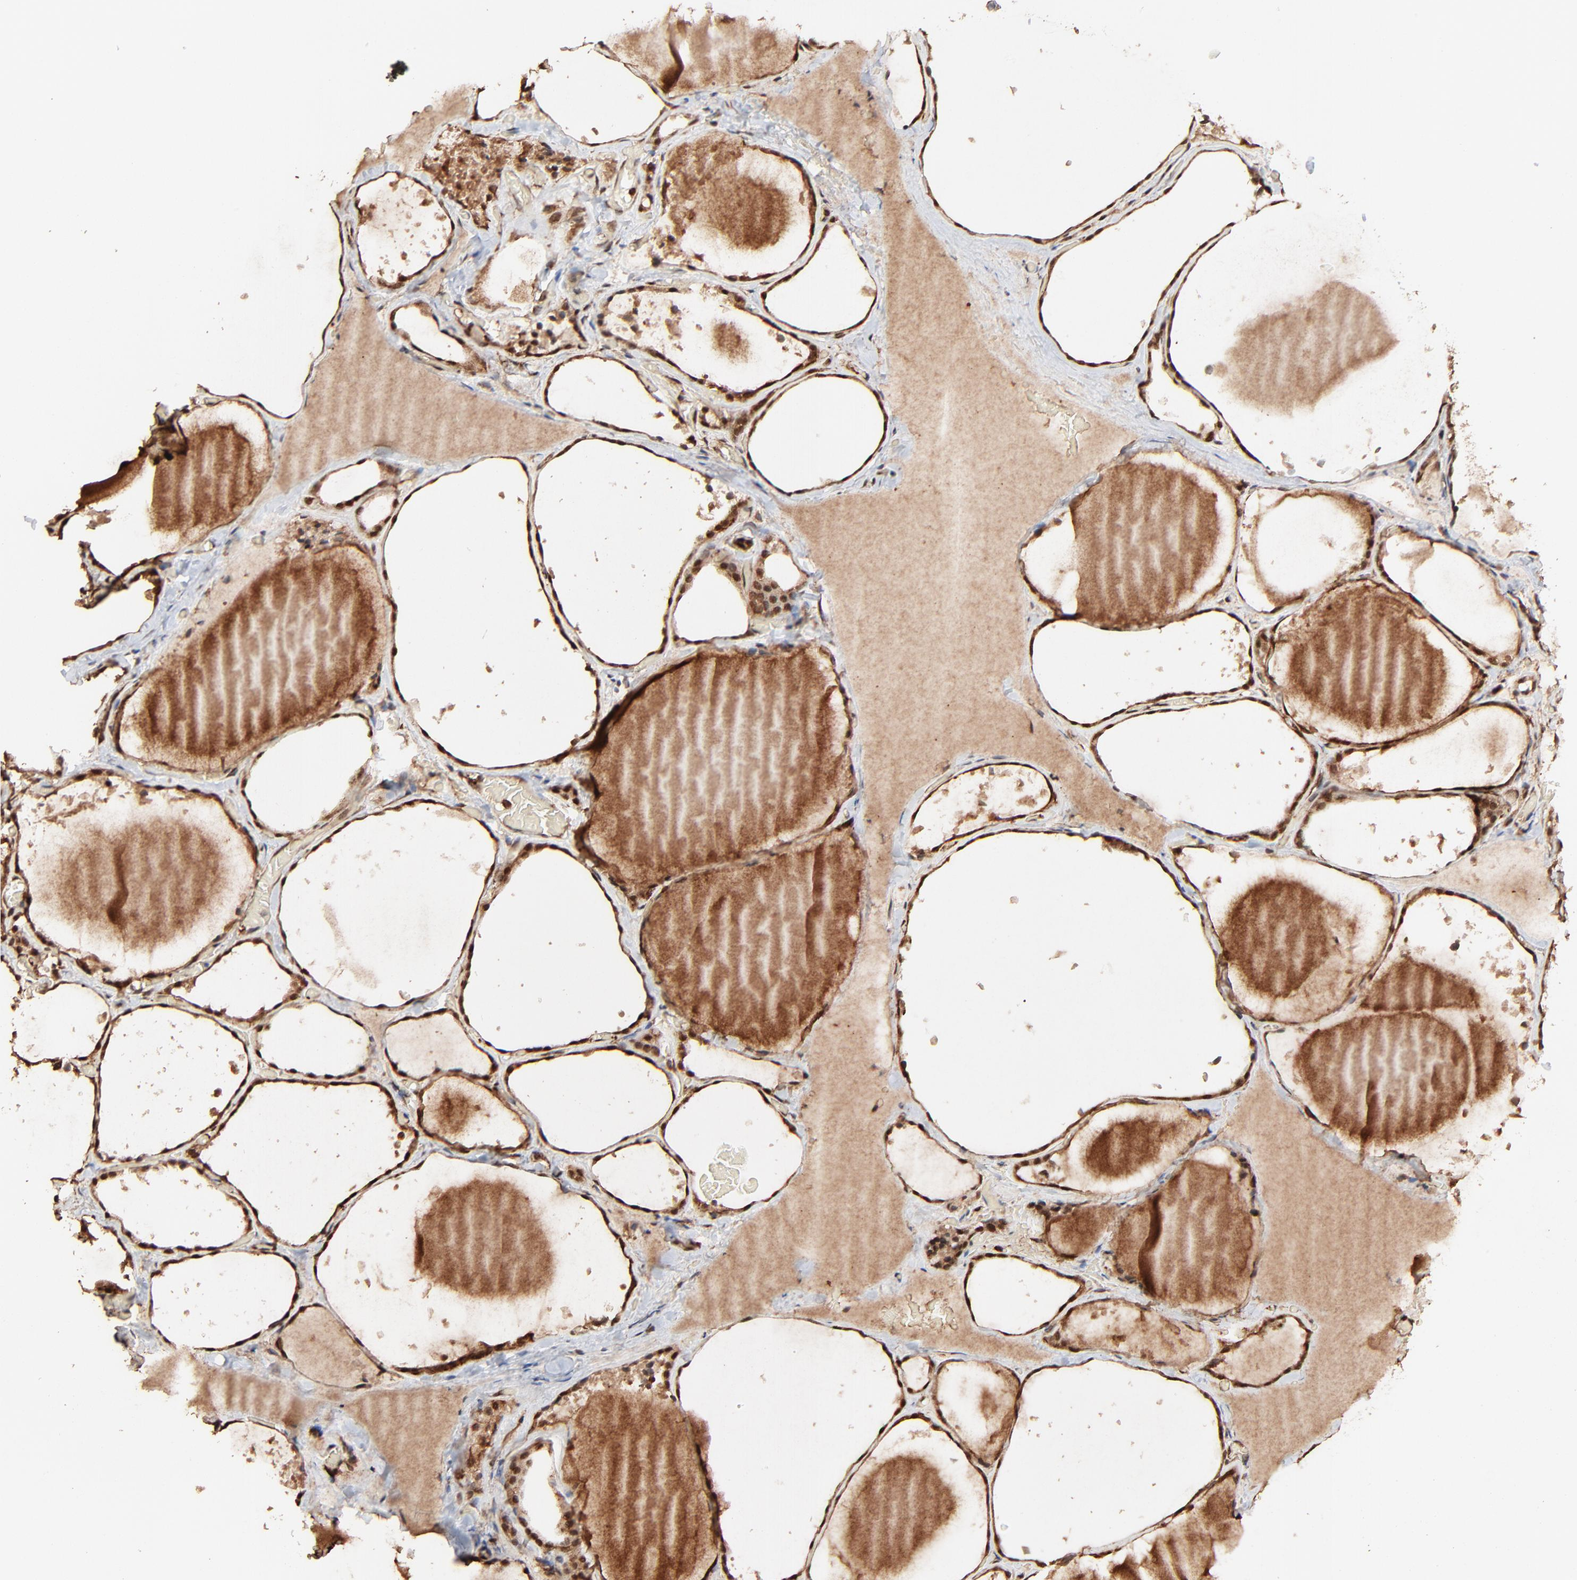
{"staining": {"intensity": "strong", "quantity": ">75%", "location": "cytoplasmic/membranous,nuclear"}, "tissue": "thyroid gland", "cell_type": "Glandular cells", "image_type": "normal", "snomed": [{"axis": "morphology", "description": "Normal tissue, NOS"}, {"axis": "topography", "description": "Thyroid gland"}], "caption": "Thyroid gland stained with DAB immunohistochemistry reveals high levels of strong cytoplasmic/membranous,nuclear expression in about >75% of glandular cells. (Stains: DAB (3,3'-diaminobenzidine) in brown, nuclei in blue, Microscopy: brightfield microscopy at high magnification).", "gene": "FAM227A", "patient": {"sex": "female", "age": 22}}